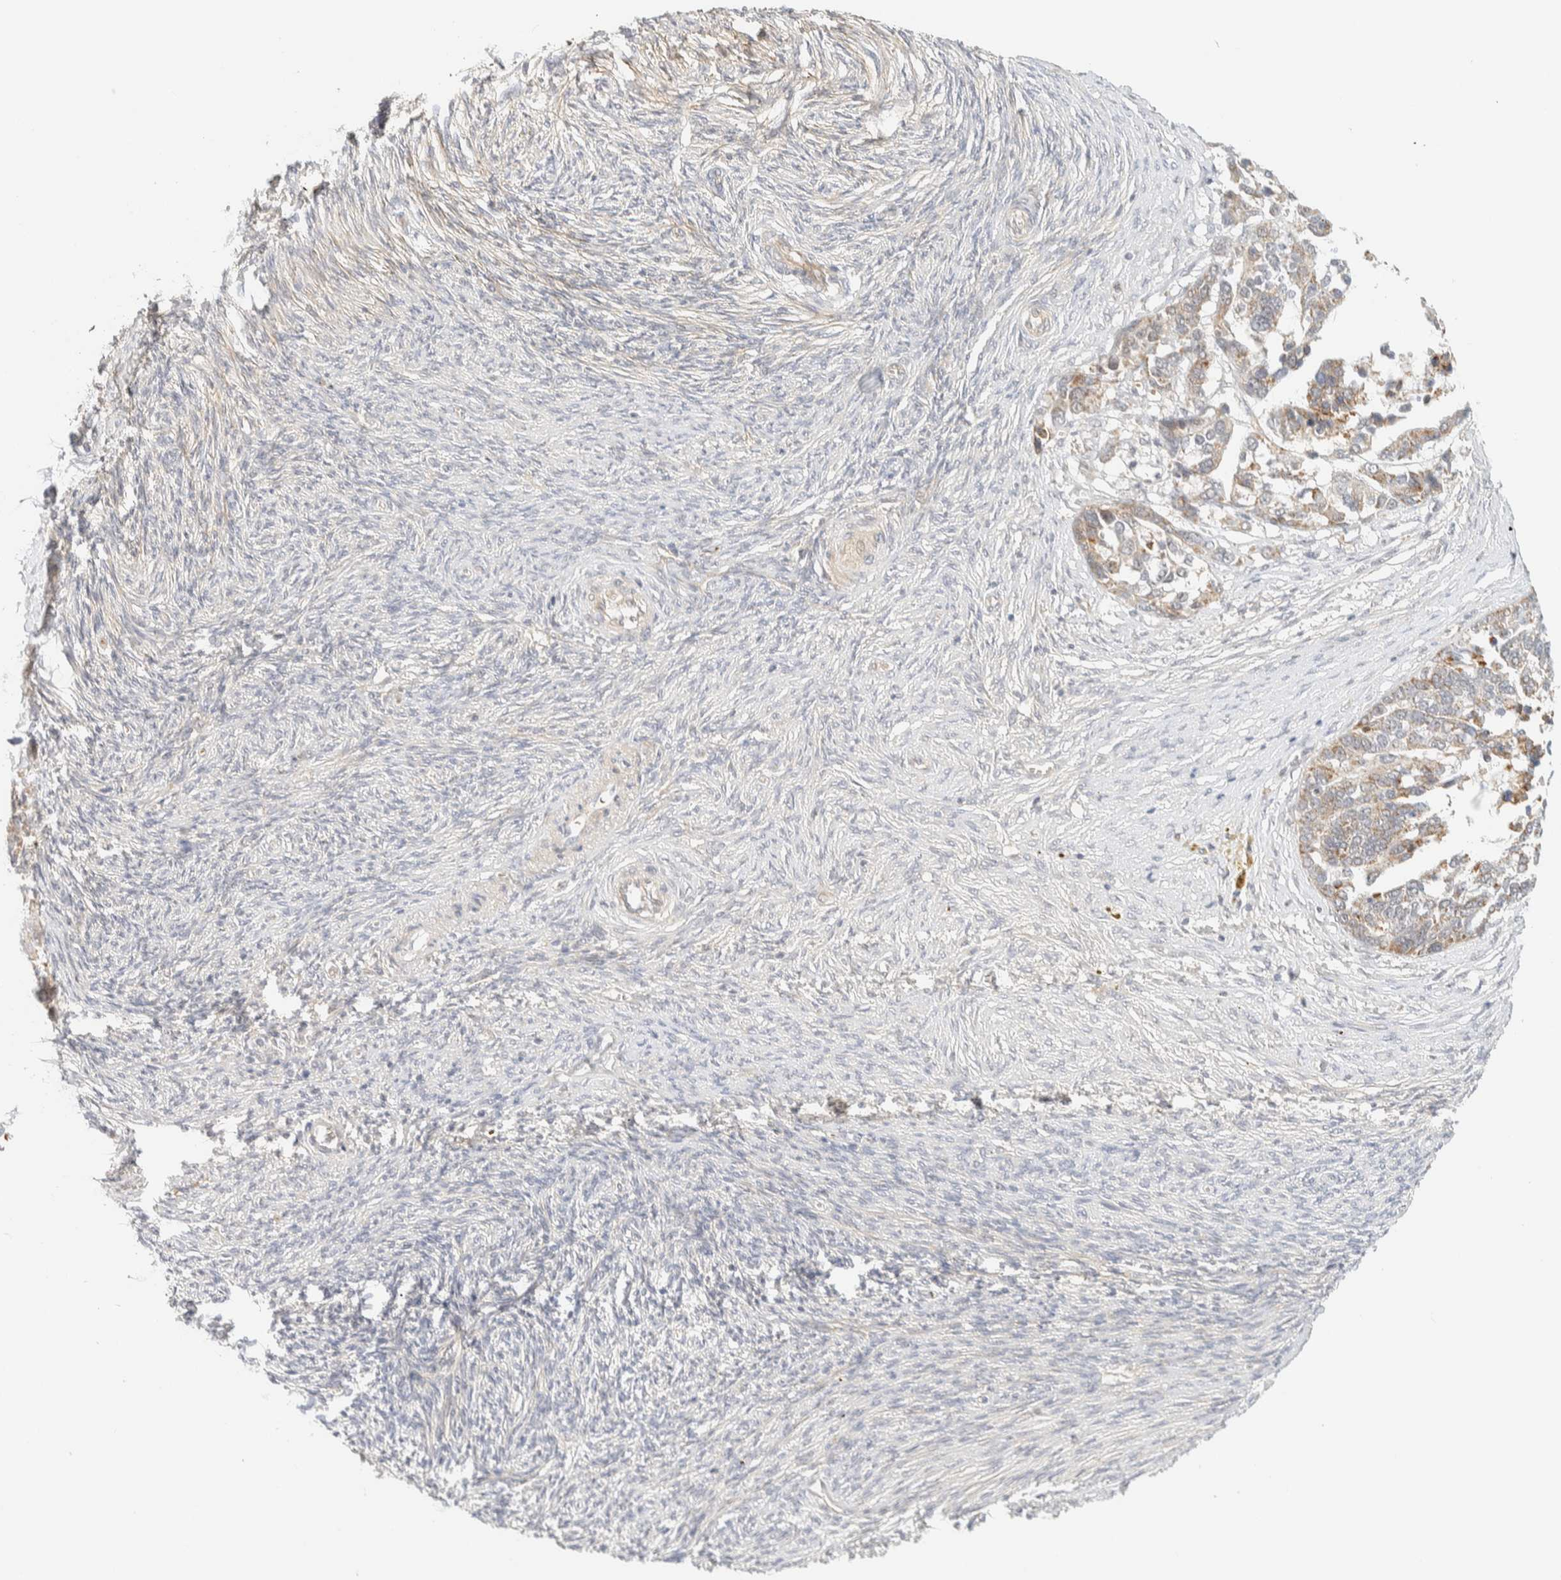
{"staining": {"intensity": "weak", "quantity": "<25%", "location": "cytoplasmic/membranous"}, "tissue": "ovarian cancer", "cell_type": "Tumor cells", "image_type": "cancer", "snomed": [{"axis": "morphology", "description": "Cystadenocarcinoma, serous, NOS"}, {"axis": "topography", "description": "Ovary"}], "caption": "This is a image of immunohistochemistry (IHC) staining of serous cystadenocarcinoma (ovarian), which shows no staining in tumor cells. (Brightfield microscopy of DAB immunohistochemistry (IHC) at high magnification).", "gene": "TNK1", "patient": {"sex": "female", "age": 44}}